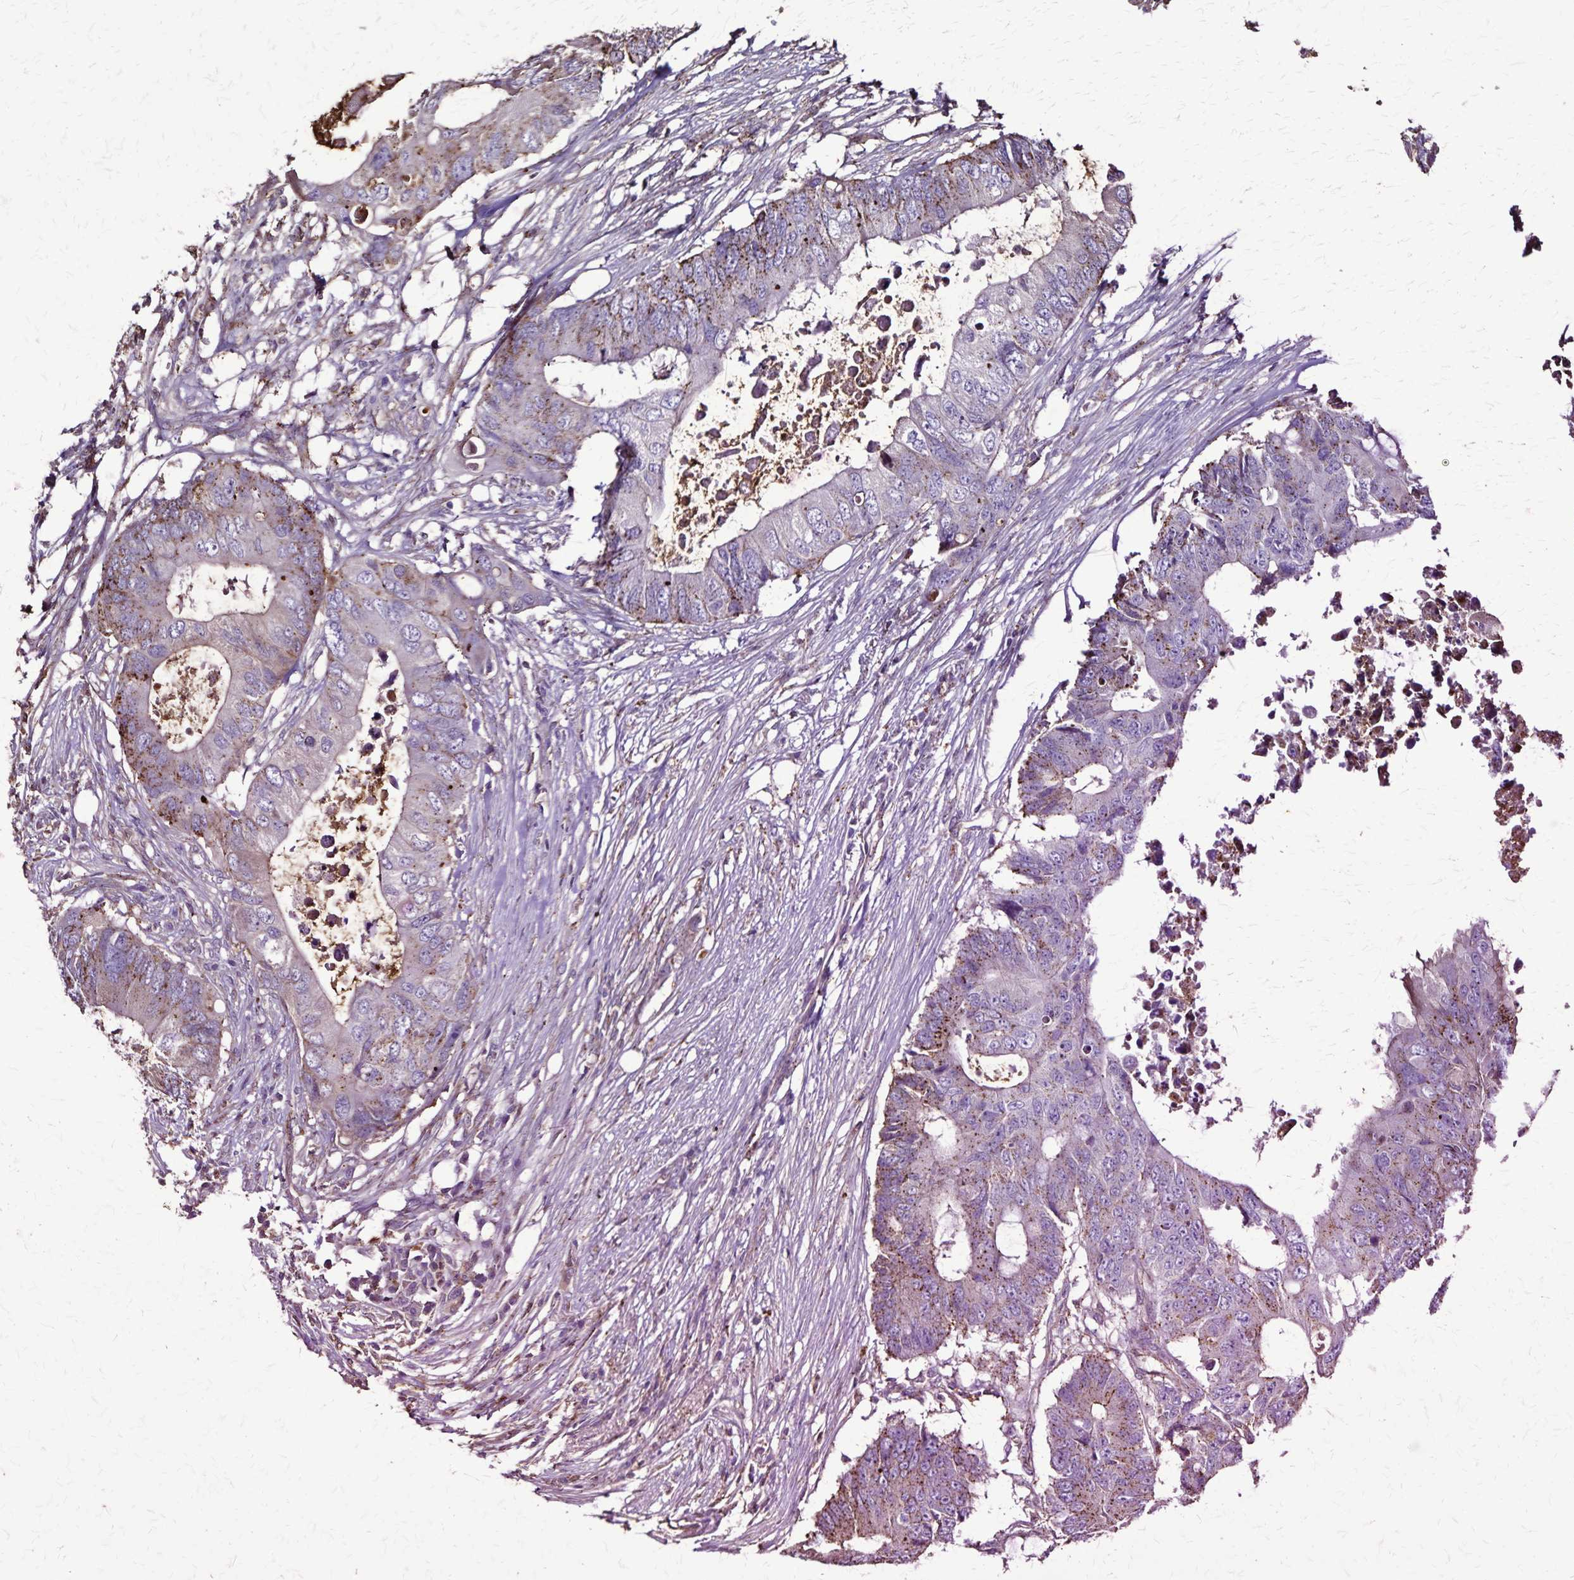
{"staining": {"intensity": "moderate", "quantity": "<25%", "location": "cytoplasmic/membranous"}, "tissue": "colorectal cancer", "cell_type": "Tumor cells", "image_type": "cancer", "snomed": [{"axis": "morphology", "description": "Adenocarcinoma, NOS"}, {"axis": "topography", "description": "Colon"}], "caption": "High-power microscopy captured an immunohistochemistry photomicrograph of colorectal cancer (adenocarcinoma), revealing moderate cytoplasmic/membranous staining in about <25% of tumor cells. (DAB (3,3'-diaminobenzidine) IHC, brown staining for protein, blue staining for nuclei).", "gene": "CHMP1B", "patient": {"sex": "male", "age": 71}}